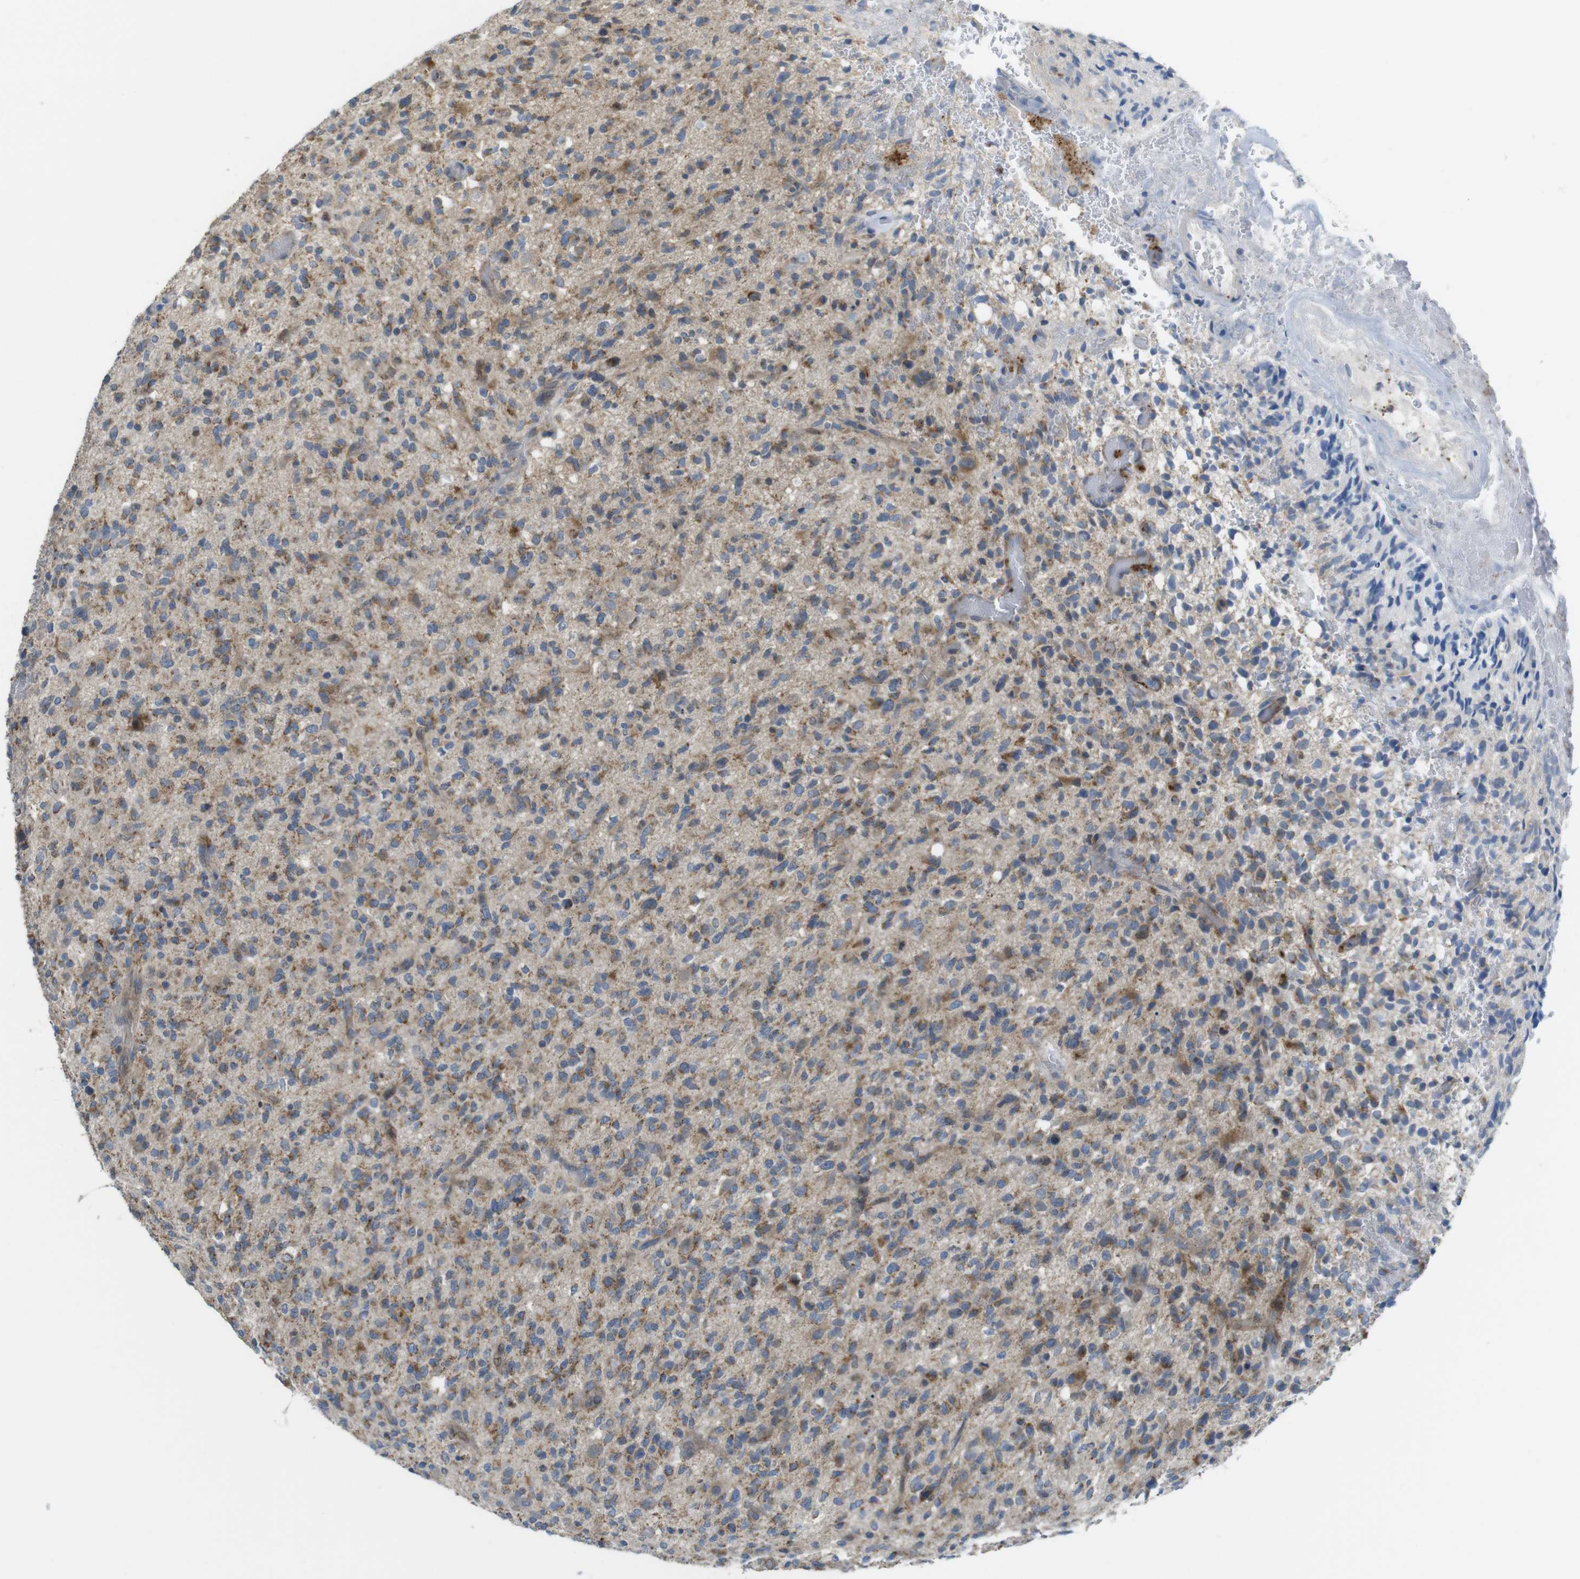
{"staining": {"intensity": "moderate", "quantity": ">75%", "location": "cytoplasmic/membranous"}, "tissue": "glioma", "cell_type": "Tumor cells", "image_type": "cancer", "snomed": [{"axis": "morphology", "description": "Glioma, malignant, High grade"}, {"axis": "topography", "description": "Brain"}], "caption": "IHC (DAB) staining of human glioma exhibits moderate cytoplasmic/membranous protein positivity in about >75% of tumor cells.", "gene": "MARCHF1", "patient": {"sex": "male", "age": 71}}